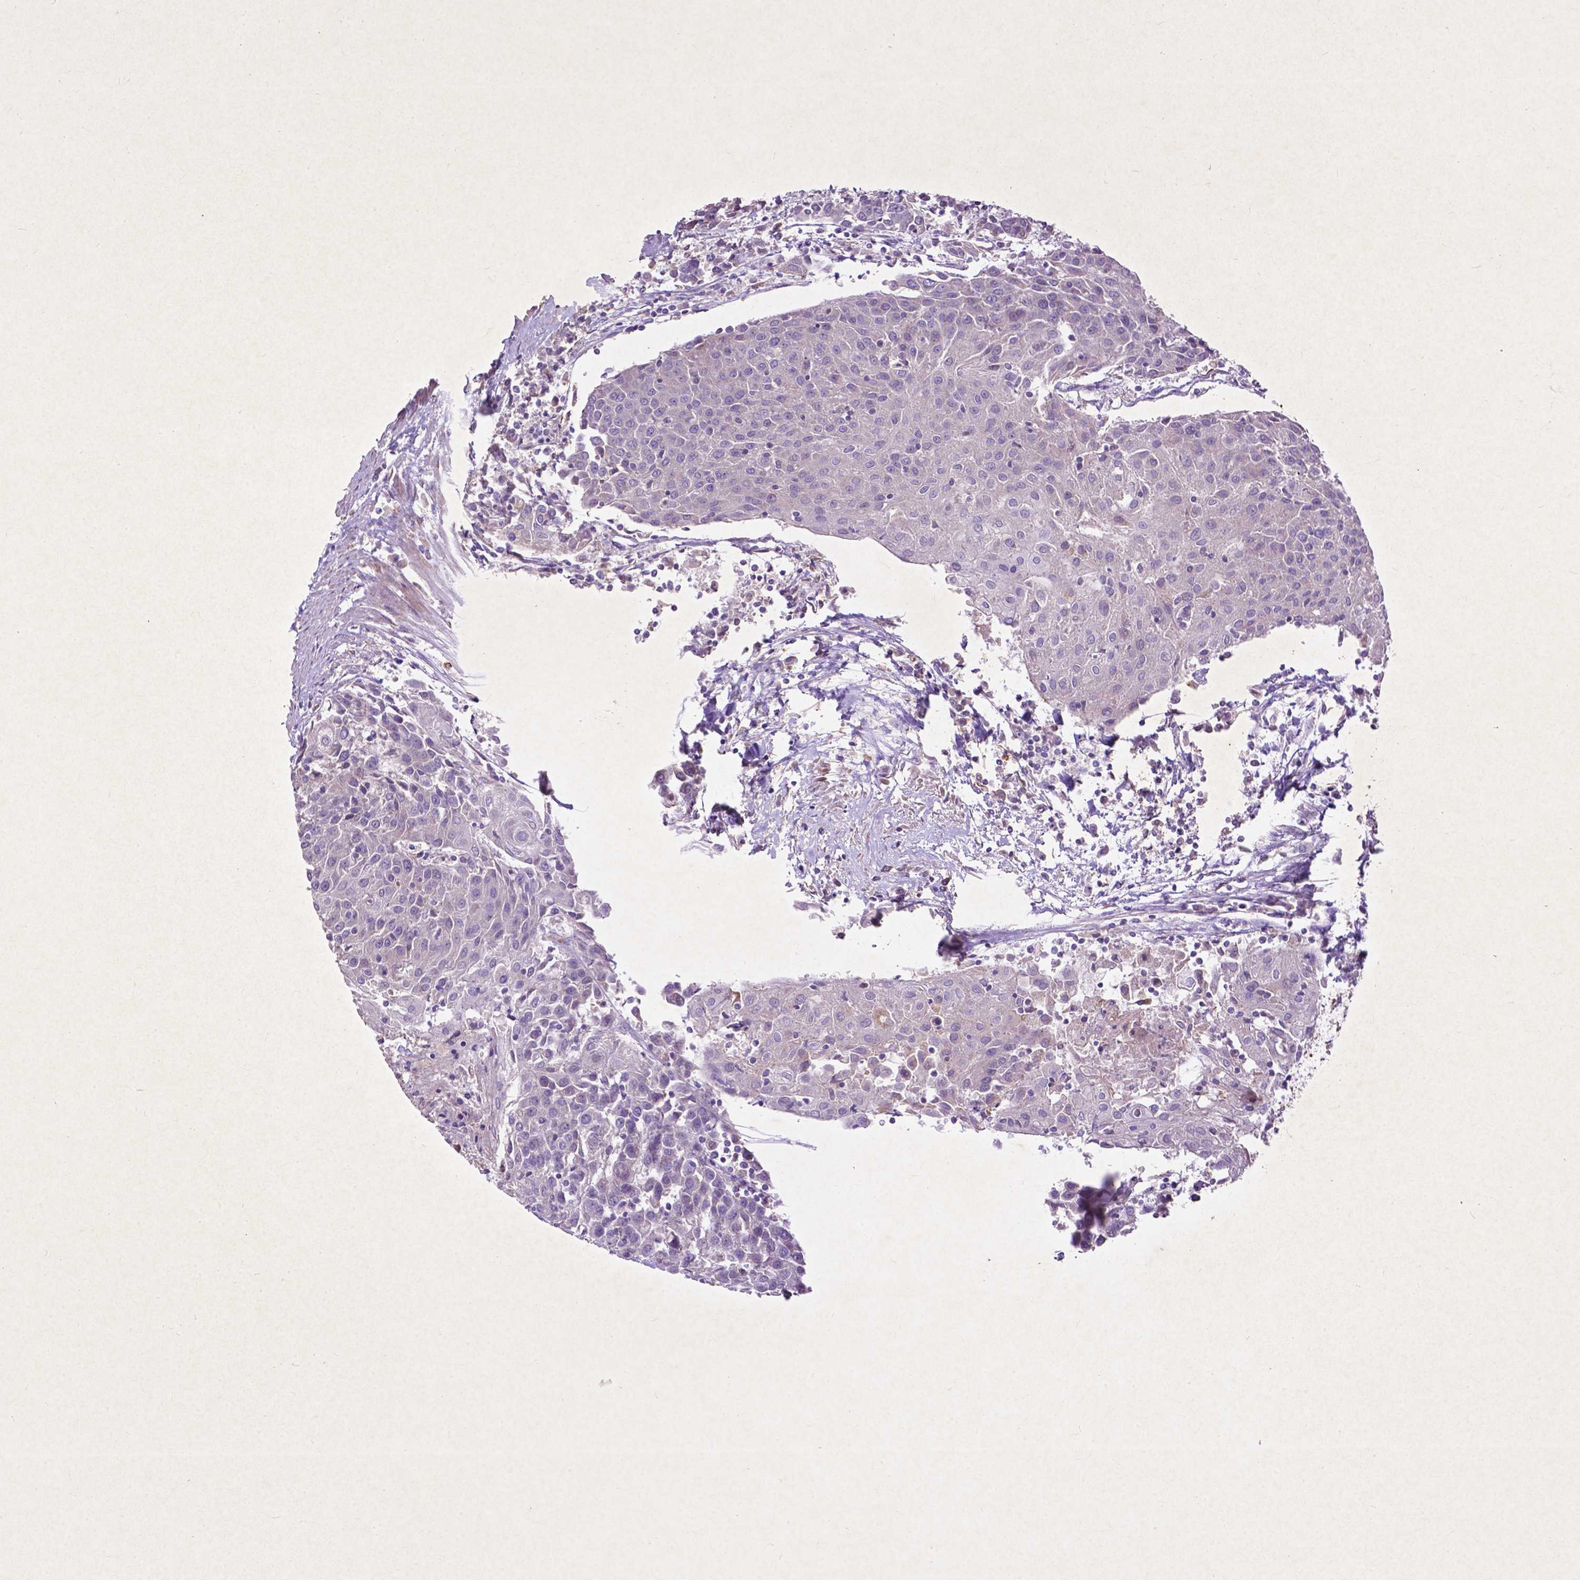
{"staining": {"intensity": "negative", "quantity": "none", "location": "none"}, "tissue": "urothelial cancer", "cell_type": "Tumor cells", "image_type": "cancer", "snomed": [{"axis": "morphology", "description": "Urothelial carcinoma, High grade"}, {"axis": "topography", "description": "Urinary bladder"}], "caption": "Immunohistochemistry (IHC) photomicrograph of urothelial cancer stained for a protein (brown), which shows no staining in tumor cells.", "gene": "THEGL", "patient": {"sex": "female", "age": 85}}